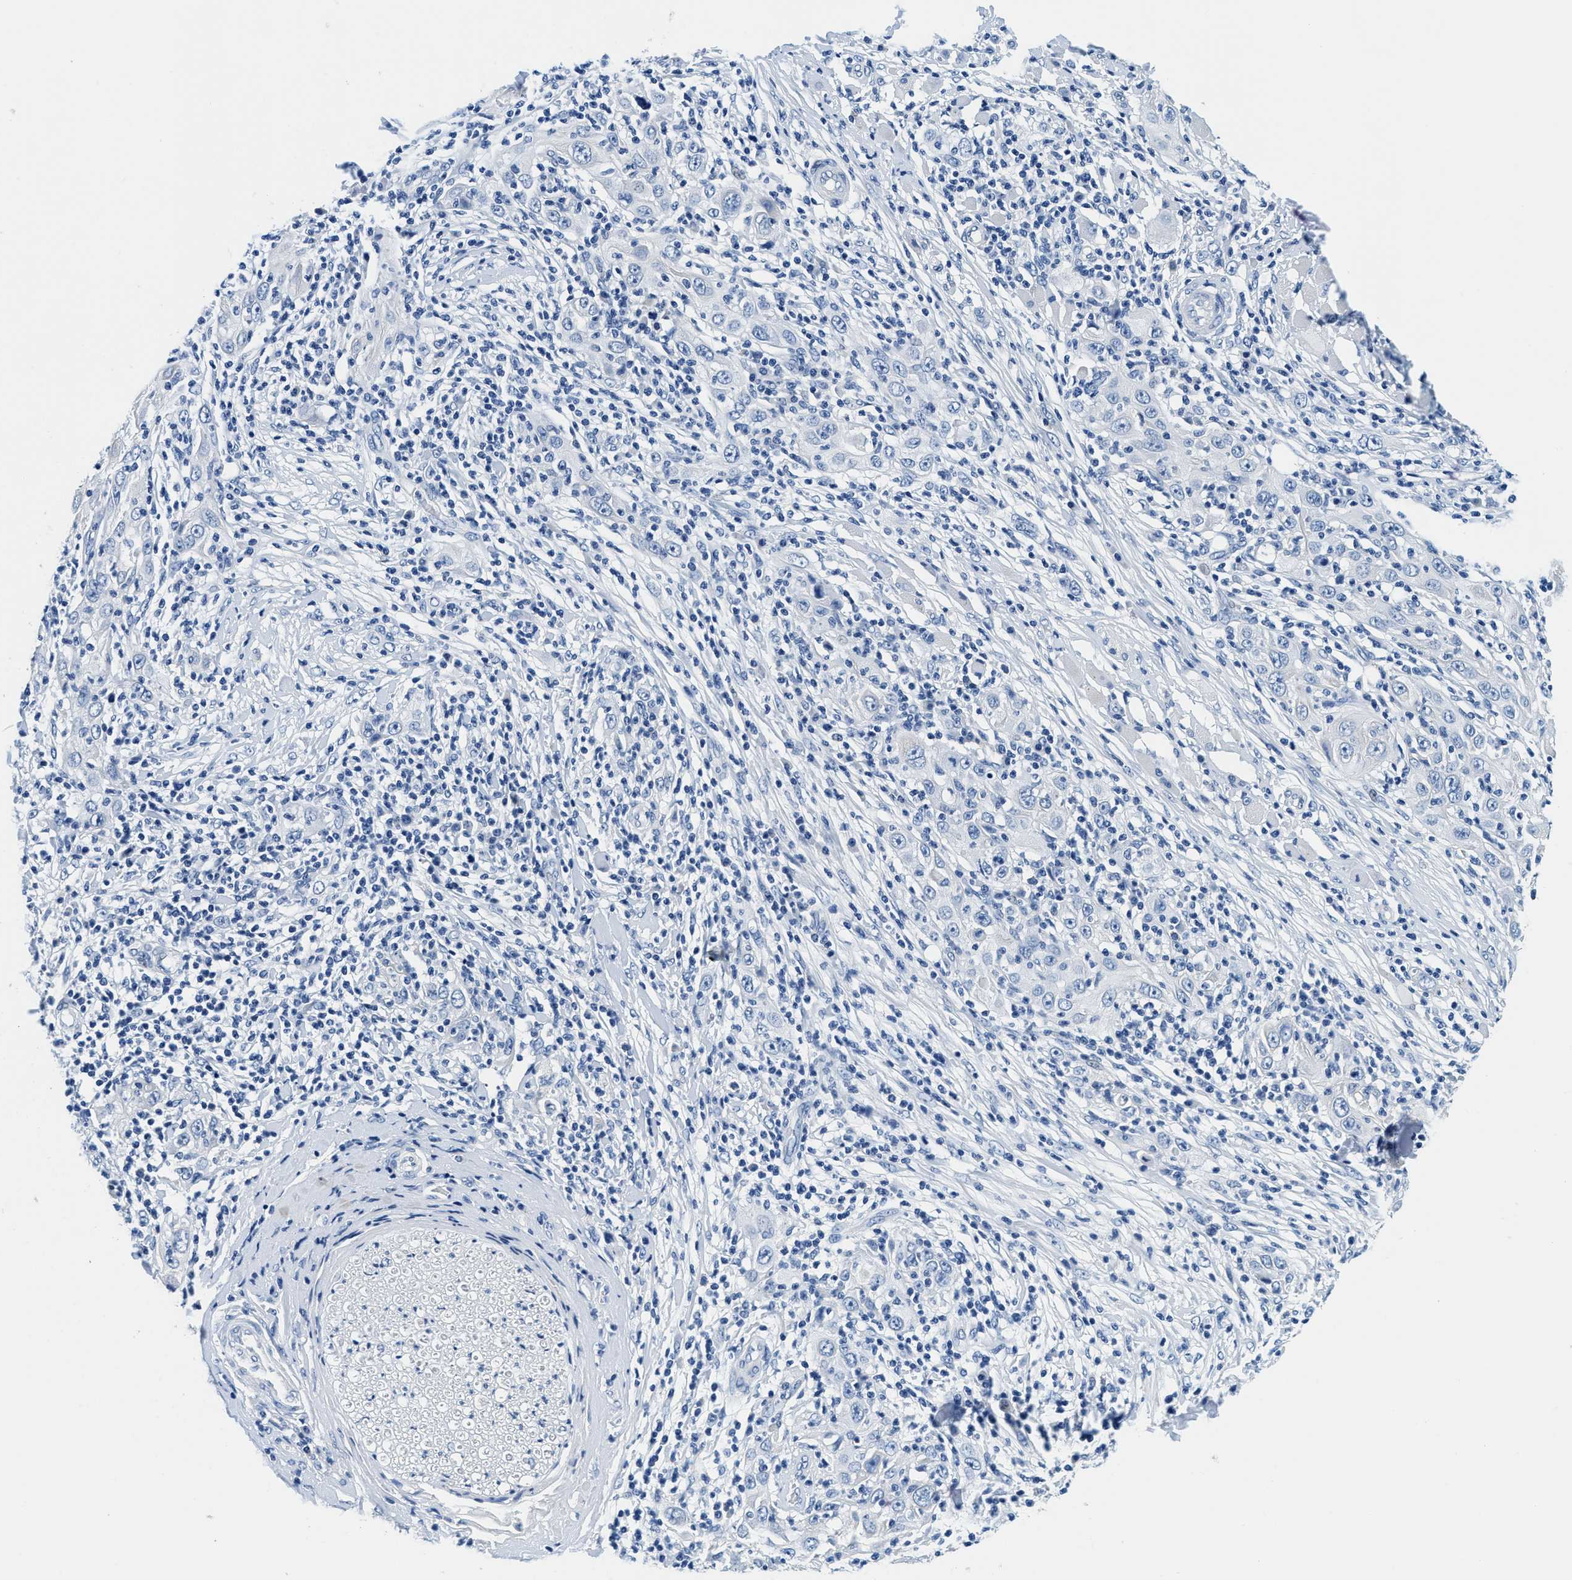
{"staining": {"intensity": "negative", "quantity": "none", "location": "none"}, "tissue": "skin cancer", "cell_type": "Tumor cells", "image_type": "cancer", "snomed": [{"axis": "morphology", "description": "Squamous cell carcinoma, NOS"}, {"axis": "topography", "description": "Skin"}], "caption": "DAB immunohistochemical staining of human squamous cell carcinoma (skin) exhibits no significant expression in tumor cells.", "gene": "GSTM3", "patient": {"sex": "female", "age": 88}}